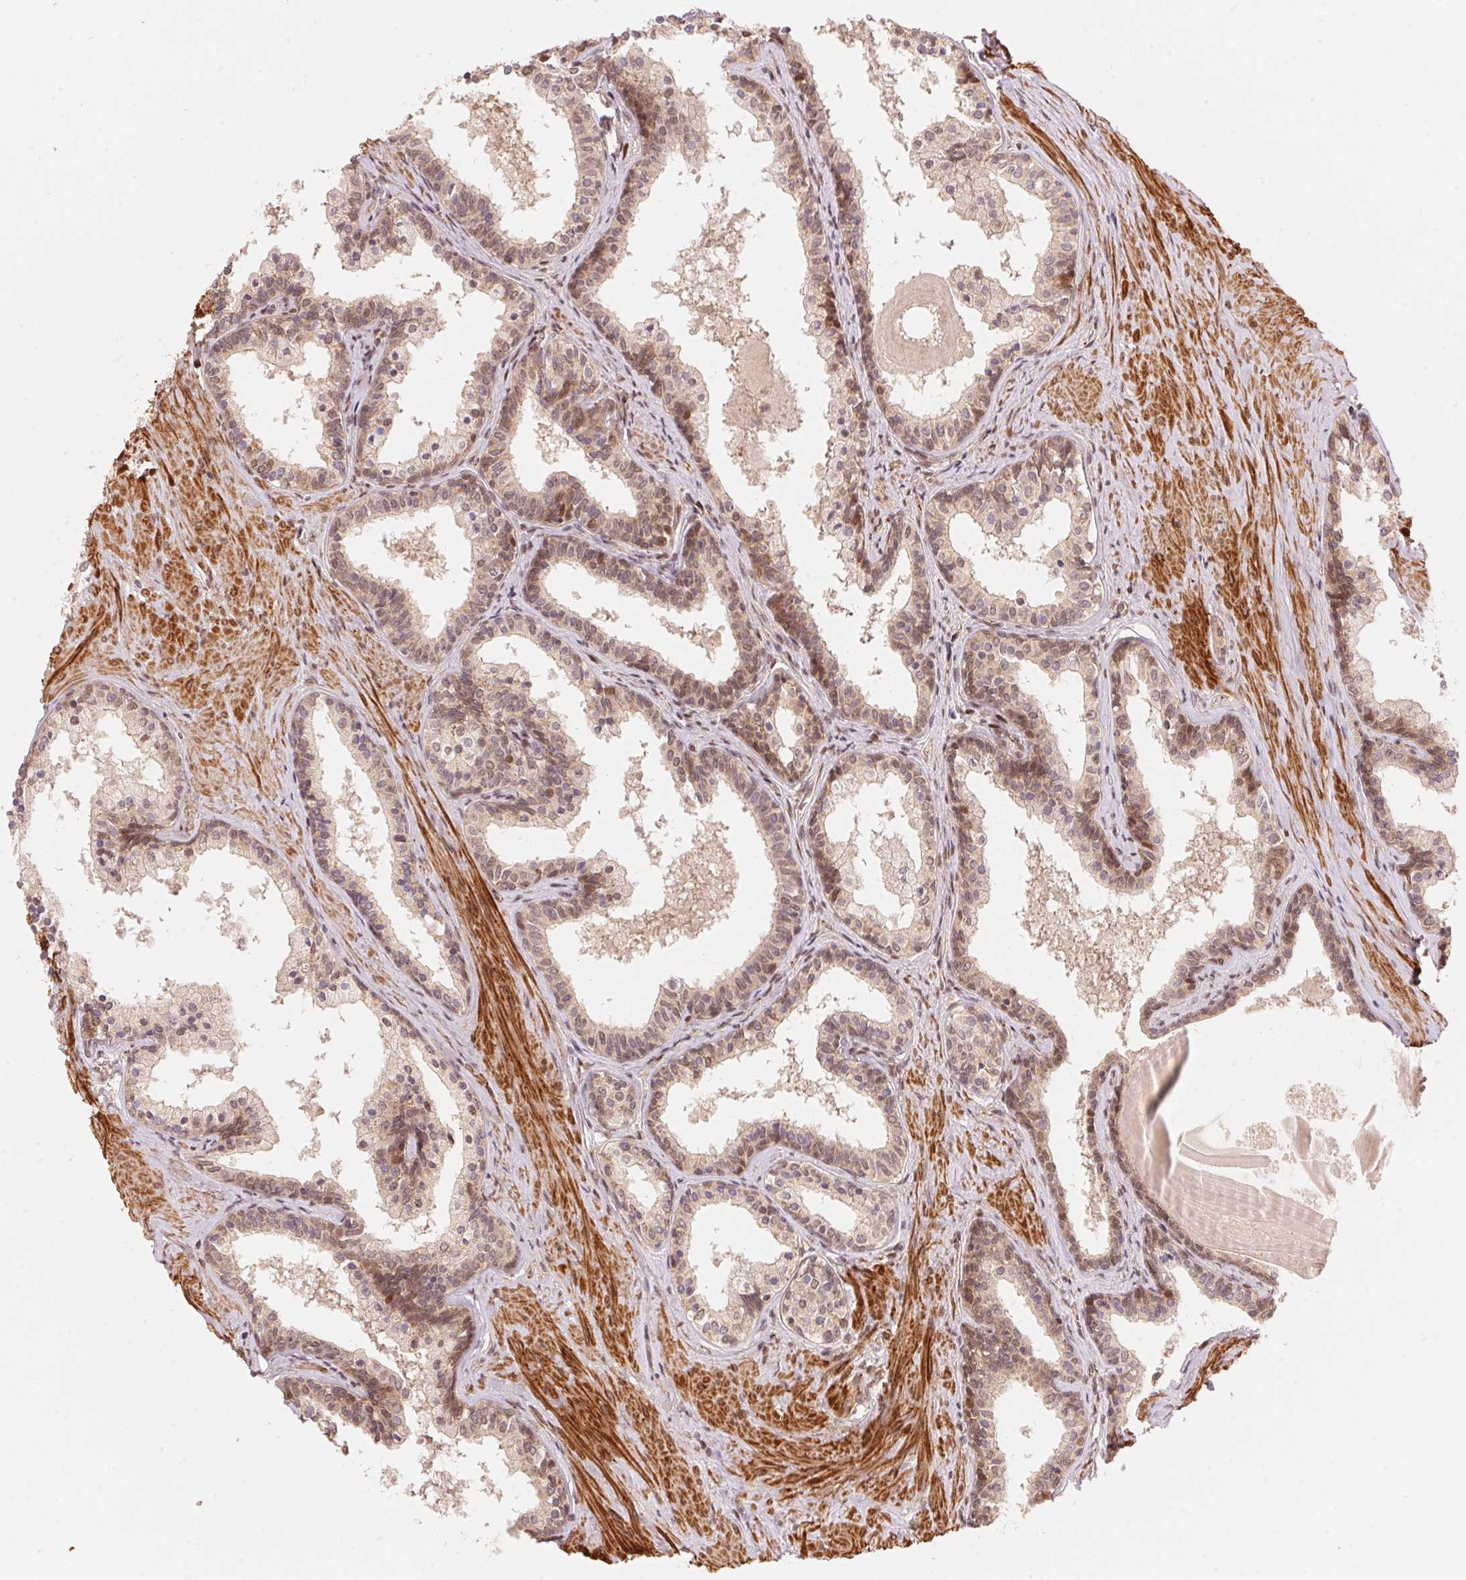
{"staining": {"intensity": "moderate", "quantity": "25%-75%", "location": "cytoplasmic/membranous,nuclear"}, "tissue": "prostate", "cell_type": "Glandular cells", "image_type": "normal", "snomed": [{"axis": "morphology", "description": "Normal tissue, NOS"}, {"axis": "topography", "description": "Prostate"}], "caption": "The histopathology image exhibits a brown stain indicating the presence of a protein in the cytoplasmic/membranous,nuclear of glandular cells in prostate. (Brightfield microscopy of DAB IHC at high magnification).", "gene": "TNIP2", "patient": {"sex": "male", "age": 61}}